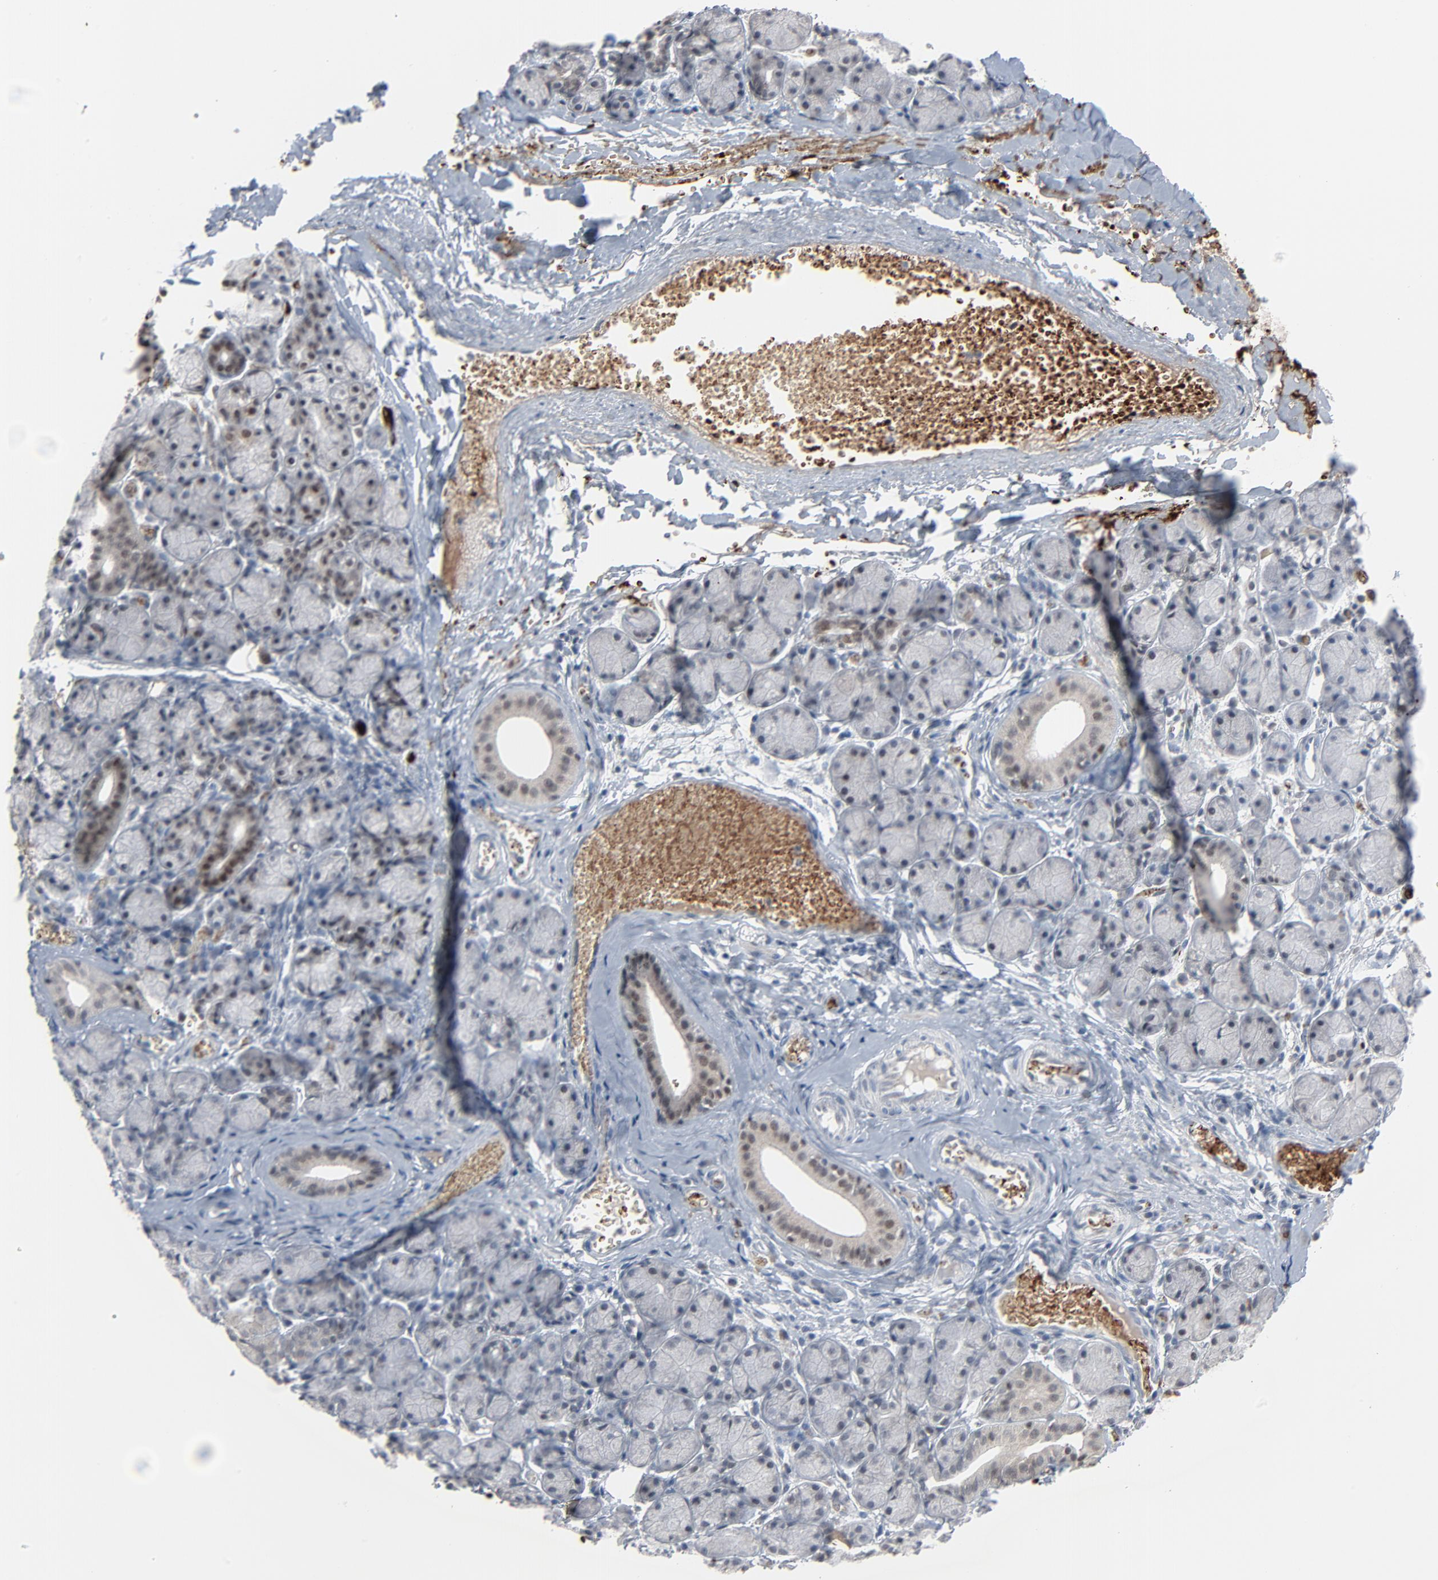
{"staining": {"intensity": "moderate", "quantity": "<25%", "location": "nuclear"}, "tissue": "salivary gland", "cell_type": "Glandular cells", "image_type": "normal", "snomed": [{"axis": "morphology", "description": "Normal tissue, NOS"}, {"axis": "topography", "description": "Salivary gland"}], "caption": "Protein analysis of benign salivary gland displays moderate nuclear positivity in about <25% of glandular cells.", "gene": "SAGE1", "patient": {"sex": "female", "age": 24}}